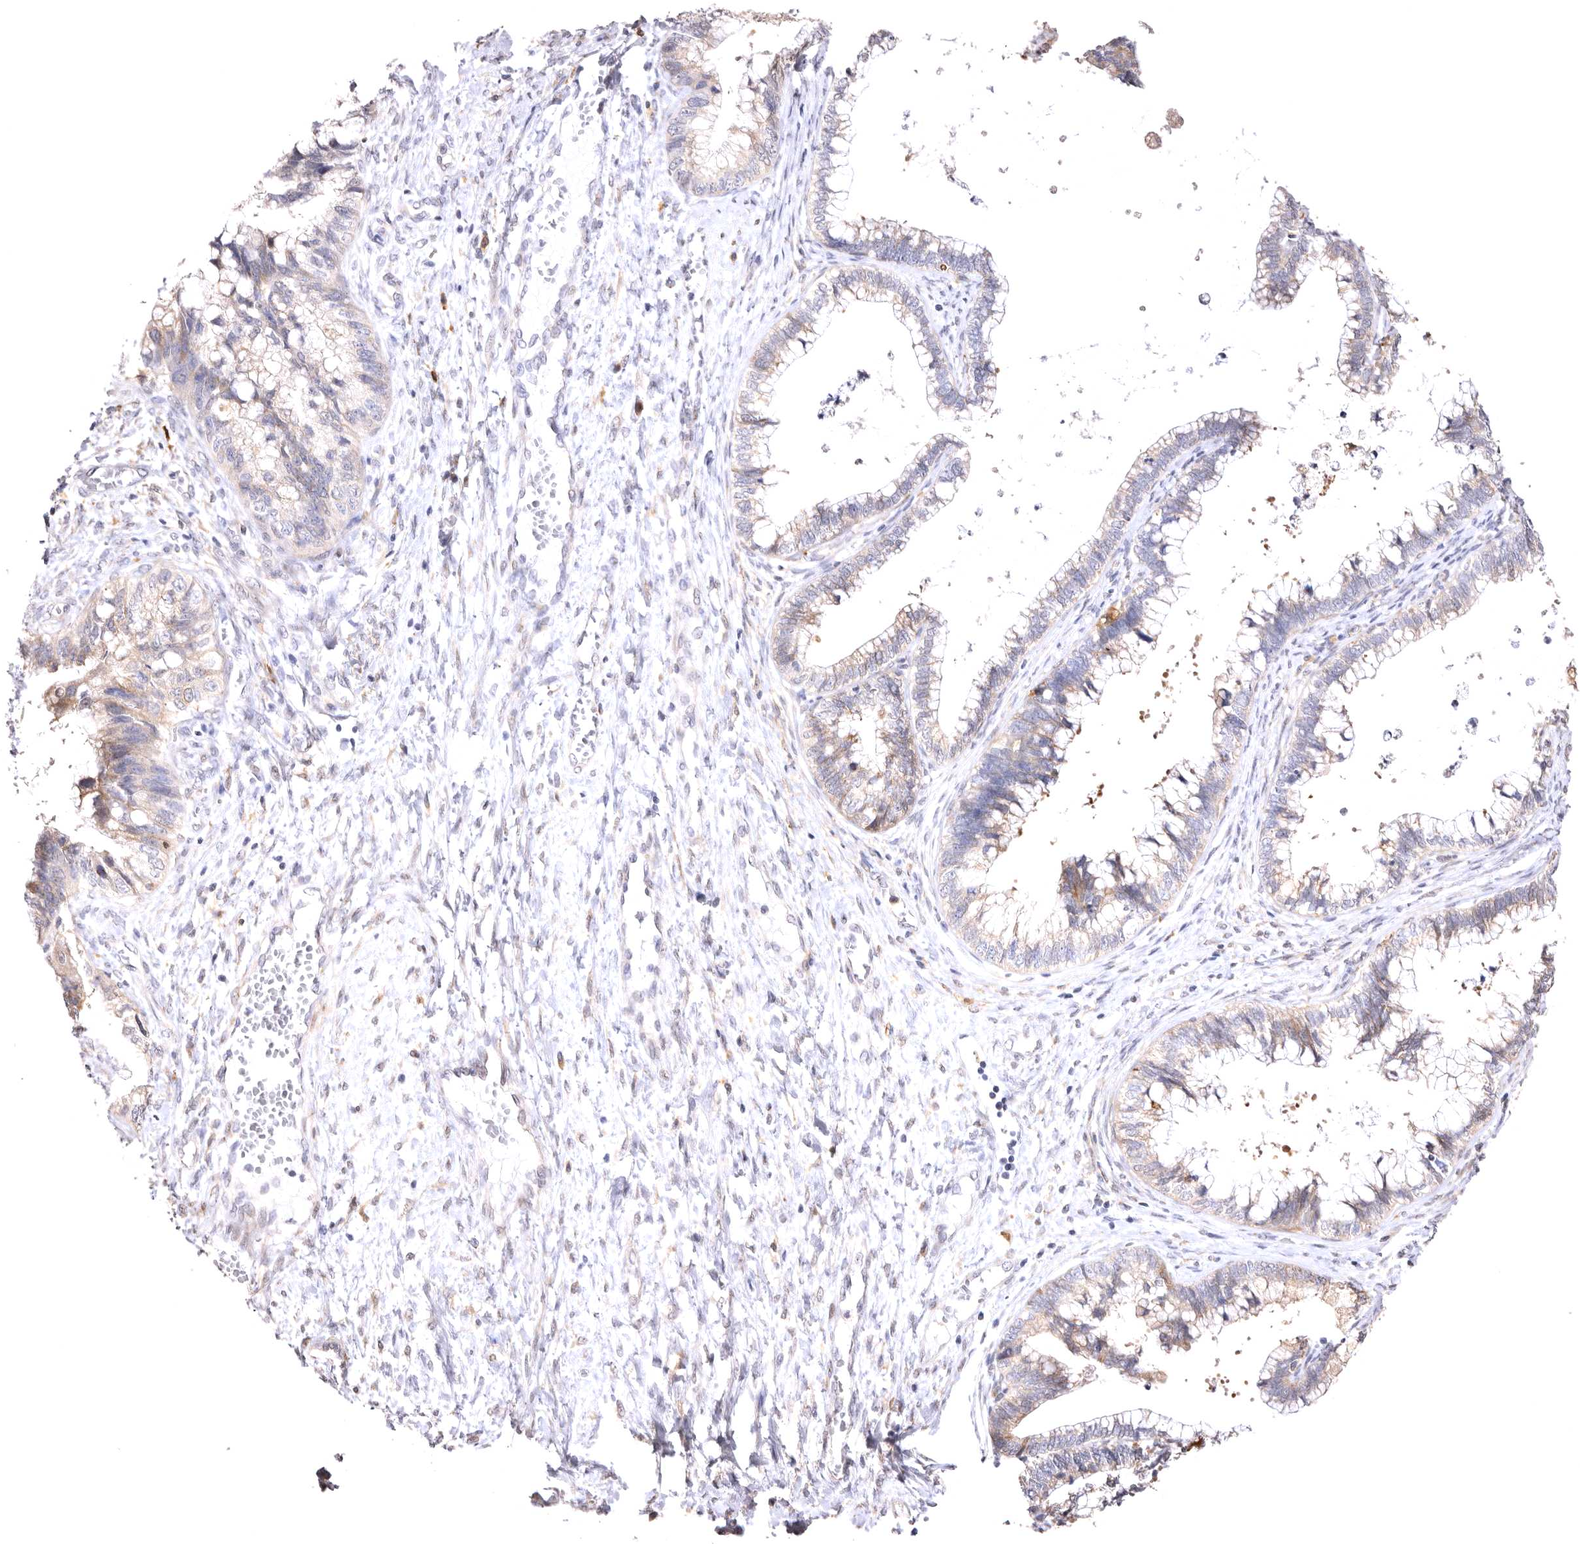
{"staining": {"intensity": "weak", "quantity": "25%-75%", "location": "cytoplasmic/membranous"}, "tissue": "cervical cancer", "cell_type": "Tumor cells", "image_type": "cancer", "snomed": [{"axis": "morphology", "description": "Adenocarcinoma, NOS"}, {"axis": "topography", "description": "Cervix"}], "caption": "Tumor cells demonstrate low levels of weak cytoplasmic/membranous expression in about 25%-75% of cells in cervical adenocarcinoma.", "gene": "VPS45", "patient": {"sex": "female", "age": 44}}